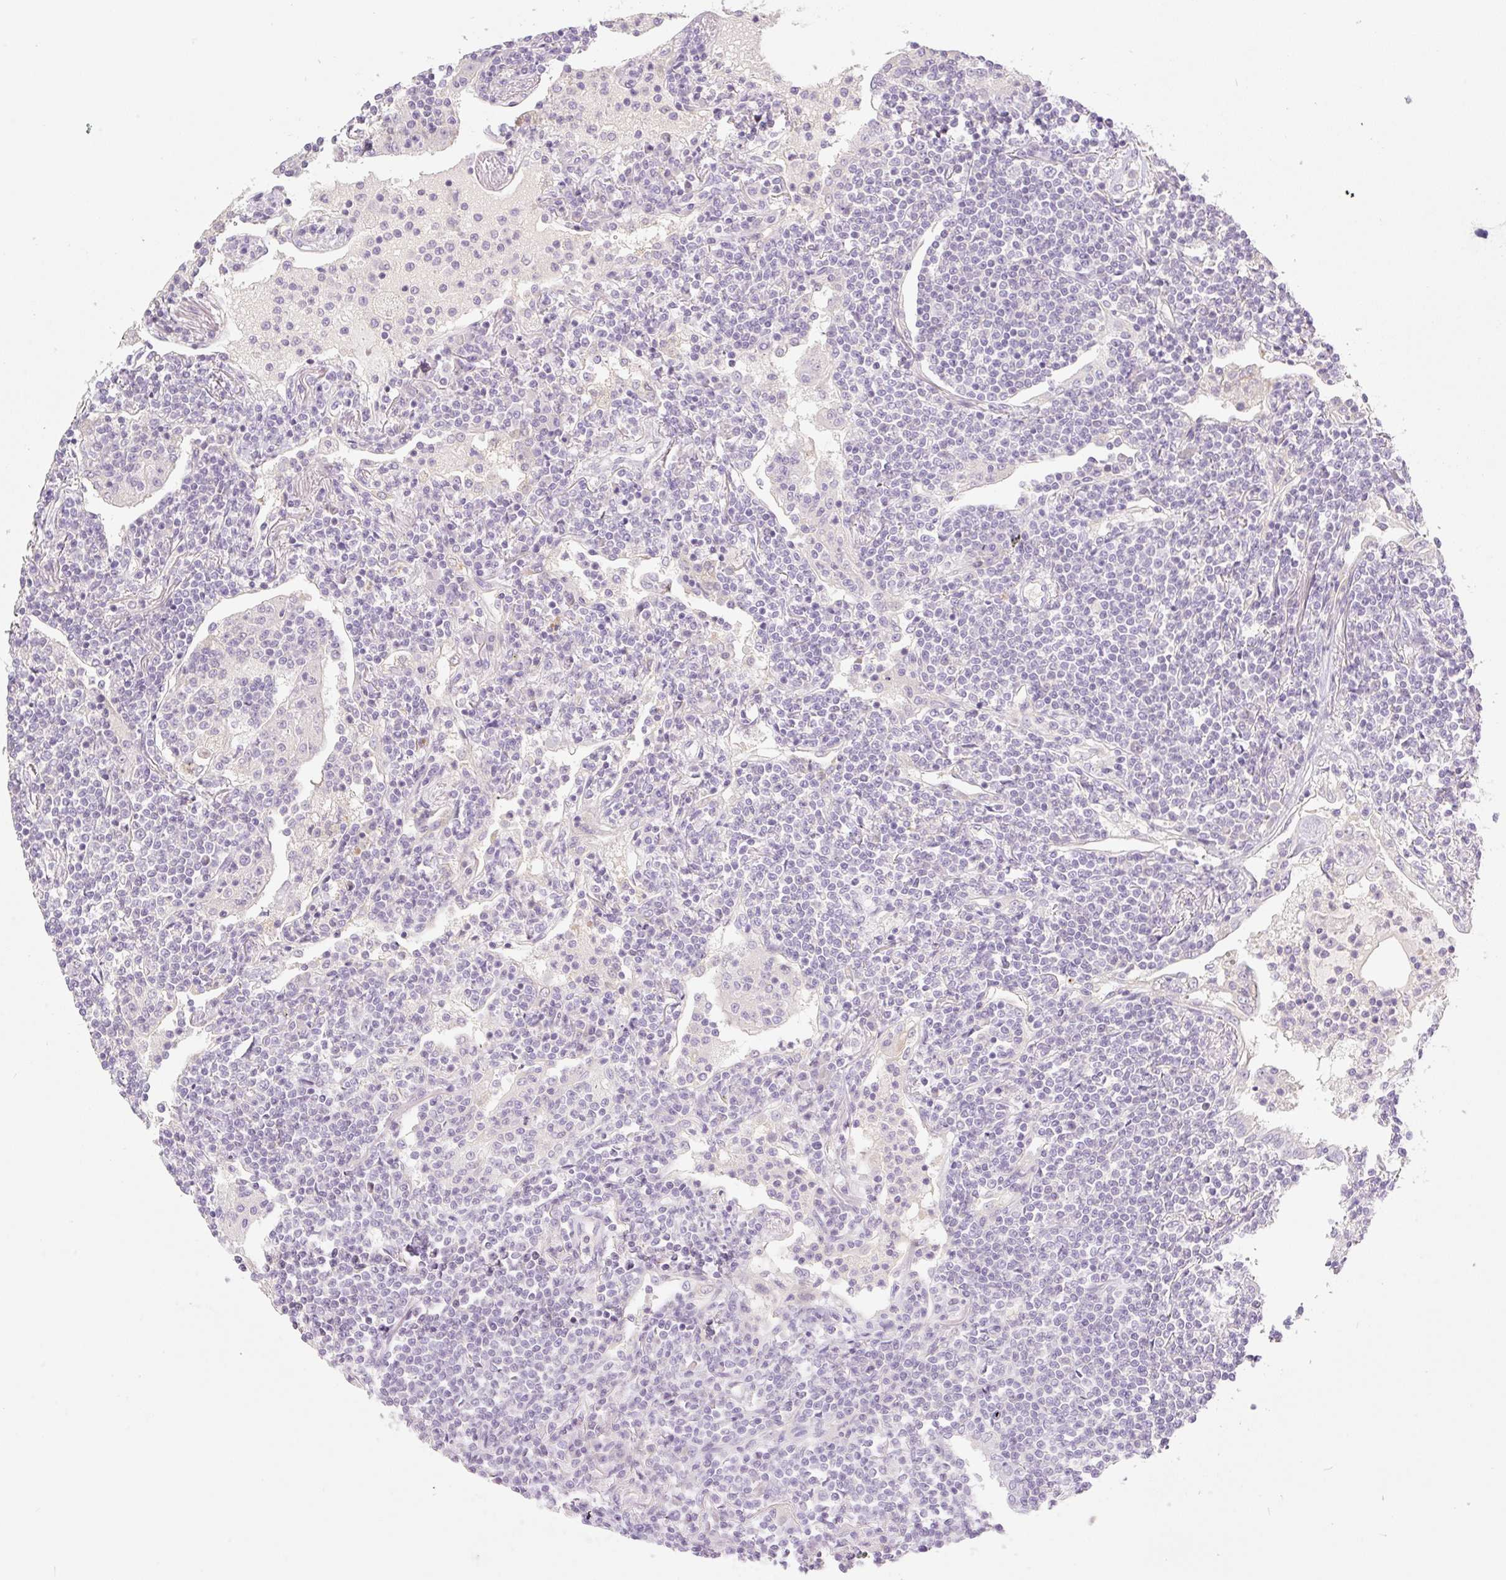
{"staining": {"intensity": "negative", "quantity": "none", "location": "none"}, "tissue": "lymphoma", "cell_type": "Tumor cells", "image_type": "cancer", "snomed": [{"axis": "morphology", "description": "Malignant lymphoma, non-Hodgkin's type, Low grade"}, {"axis": "topography", "description": "Lung"}], "caption": "DAB (3,3'-diaminobenzidine) immunohistochemical staining of human low-grade malignant lymphoma, non-Hodgkin's type reveals no significant expression in tumor cells.", "gene": "MIA2", "patient": {"sex": "female", "age": 71}}